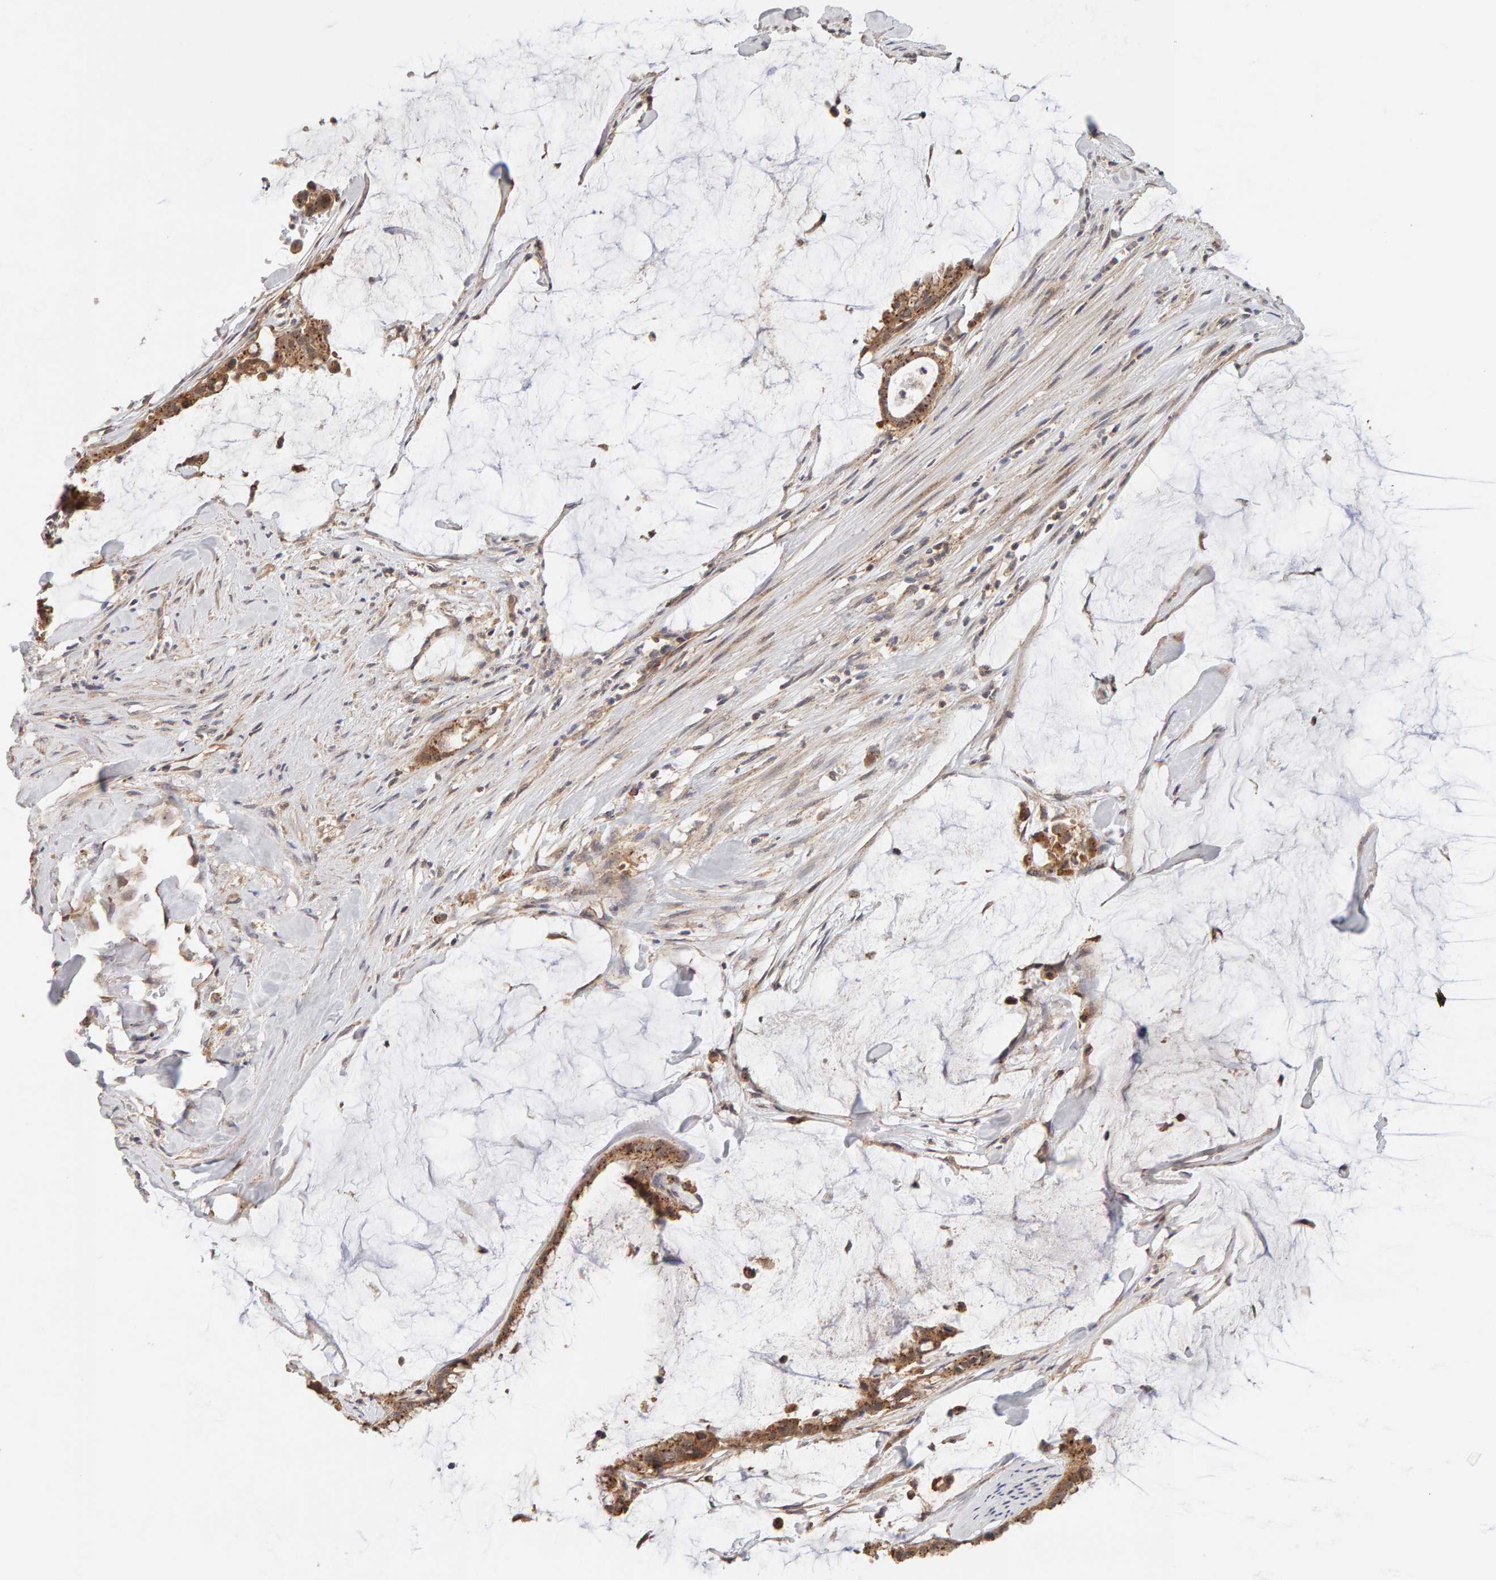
{"staining": {"intensity": "moderate", "quantity": ">75%", "location": "cytoplasmic/membranous"}, "tissue": "pancreatic cancer", "cell_type": "Tumor cells", "image_type": "cancer", "snomed": [{"axis": "morphology", "description": "Adenocarcinoma, NOS"}, {"axis": "topography", "description": "Pancreas"}], "caption": "Pancreatic adenocarcinoma tissue exhibits moderate cytoplasmic/membranous staining in about >75% of tumor cells, visualized by immunohistochemistry.", "gene": "DNAJC7", "patient": {"sex": "male", "age": 41}}